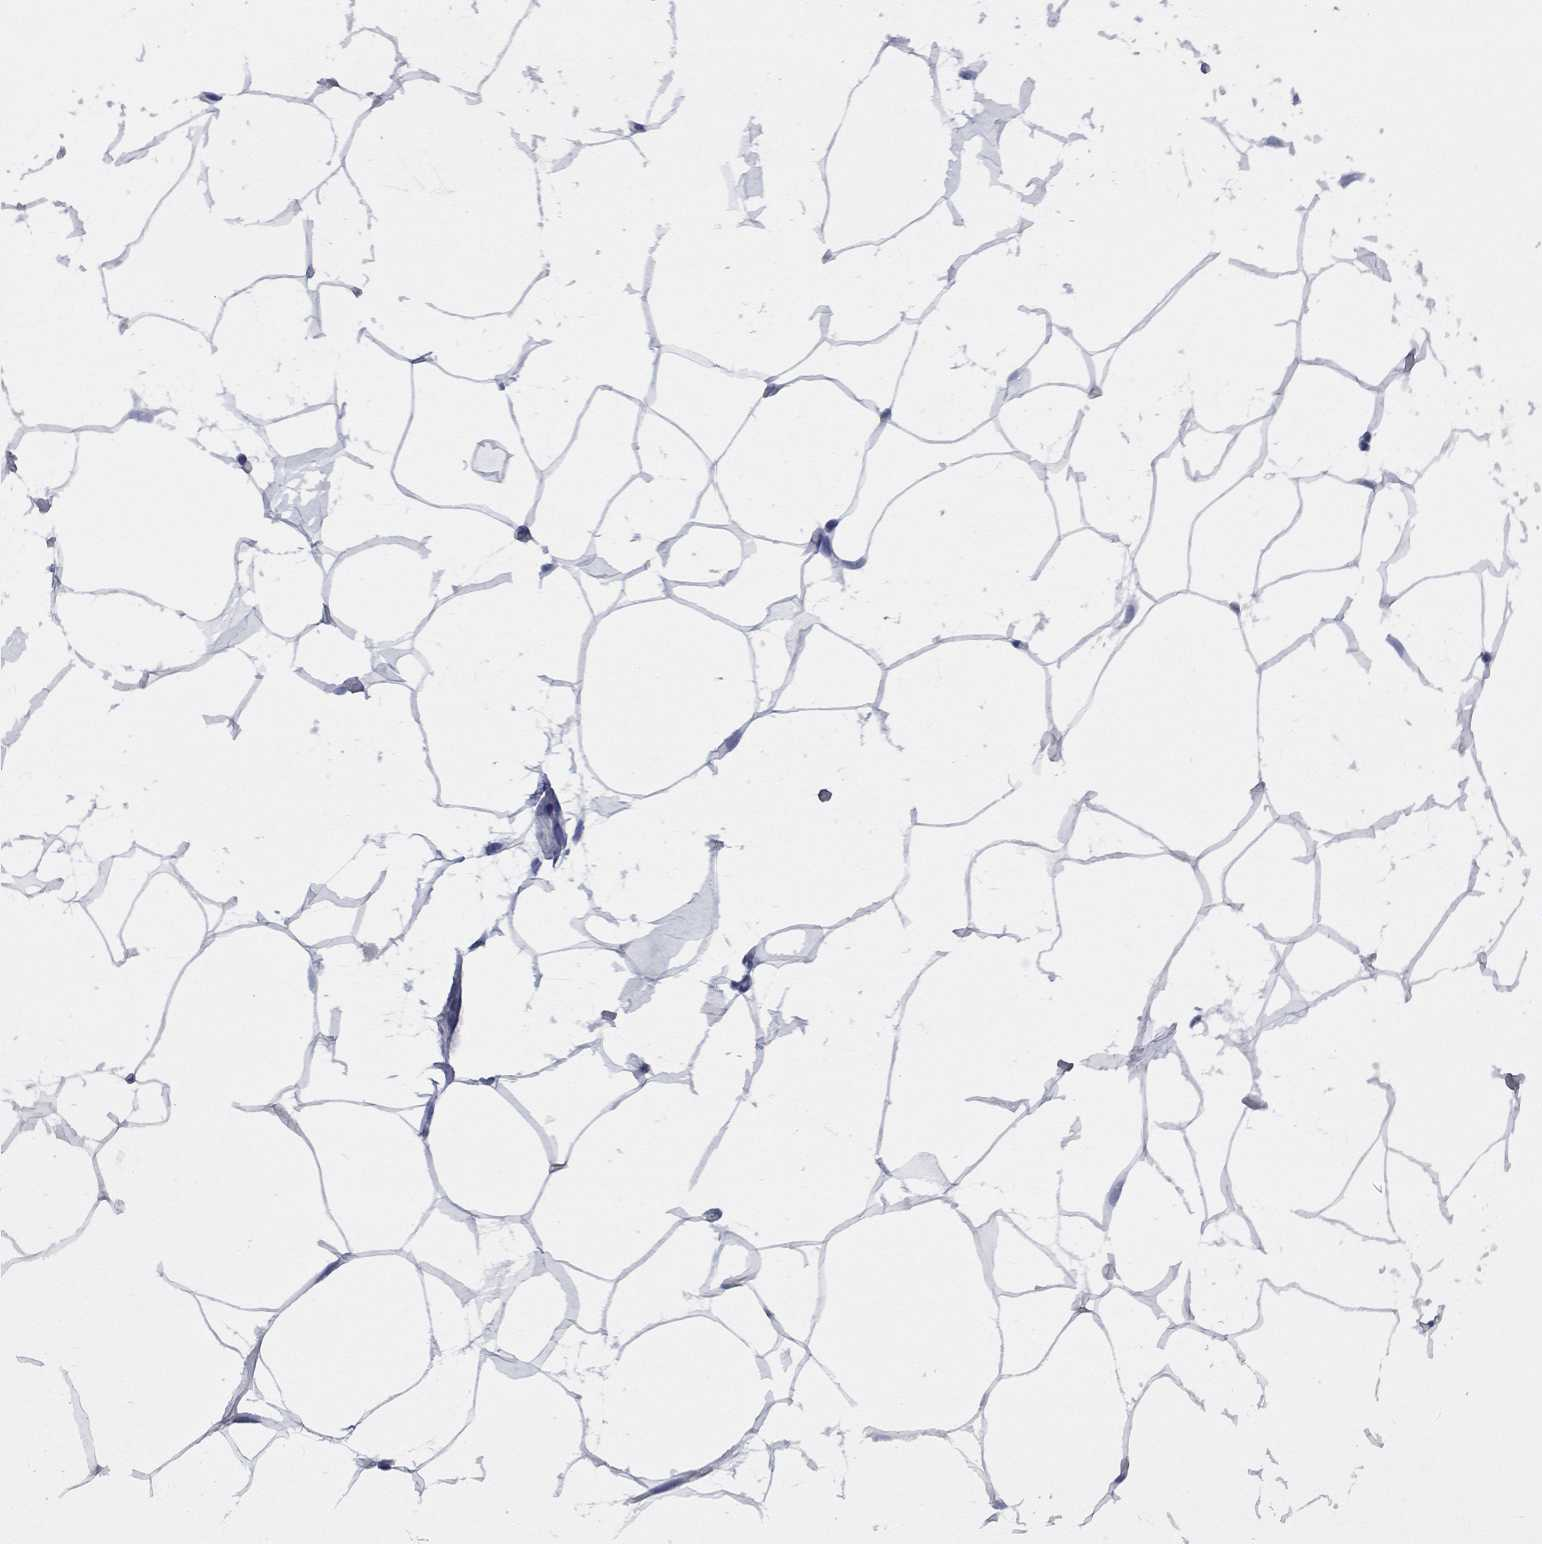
{"staining": {"intensity": "negative", "quantity": "none", "location": "none"}, "tissue": "breast", "cell_type": "Adipocytes", "image_type": "normal", "snomed": [{"axis": "morphology", "description": "Normal tissue, NOS"}, {"axis": "topography", "description": "Breast"}], "caption": "Immunohistochemistry (IHC) of unremarkable breast reveals no staining in adipocytes.", "gene": "CCNA1", "patient": {"sex": "female", "age": 32}}